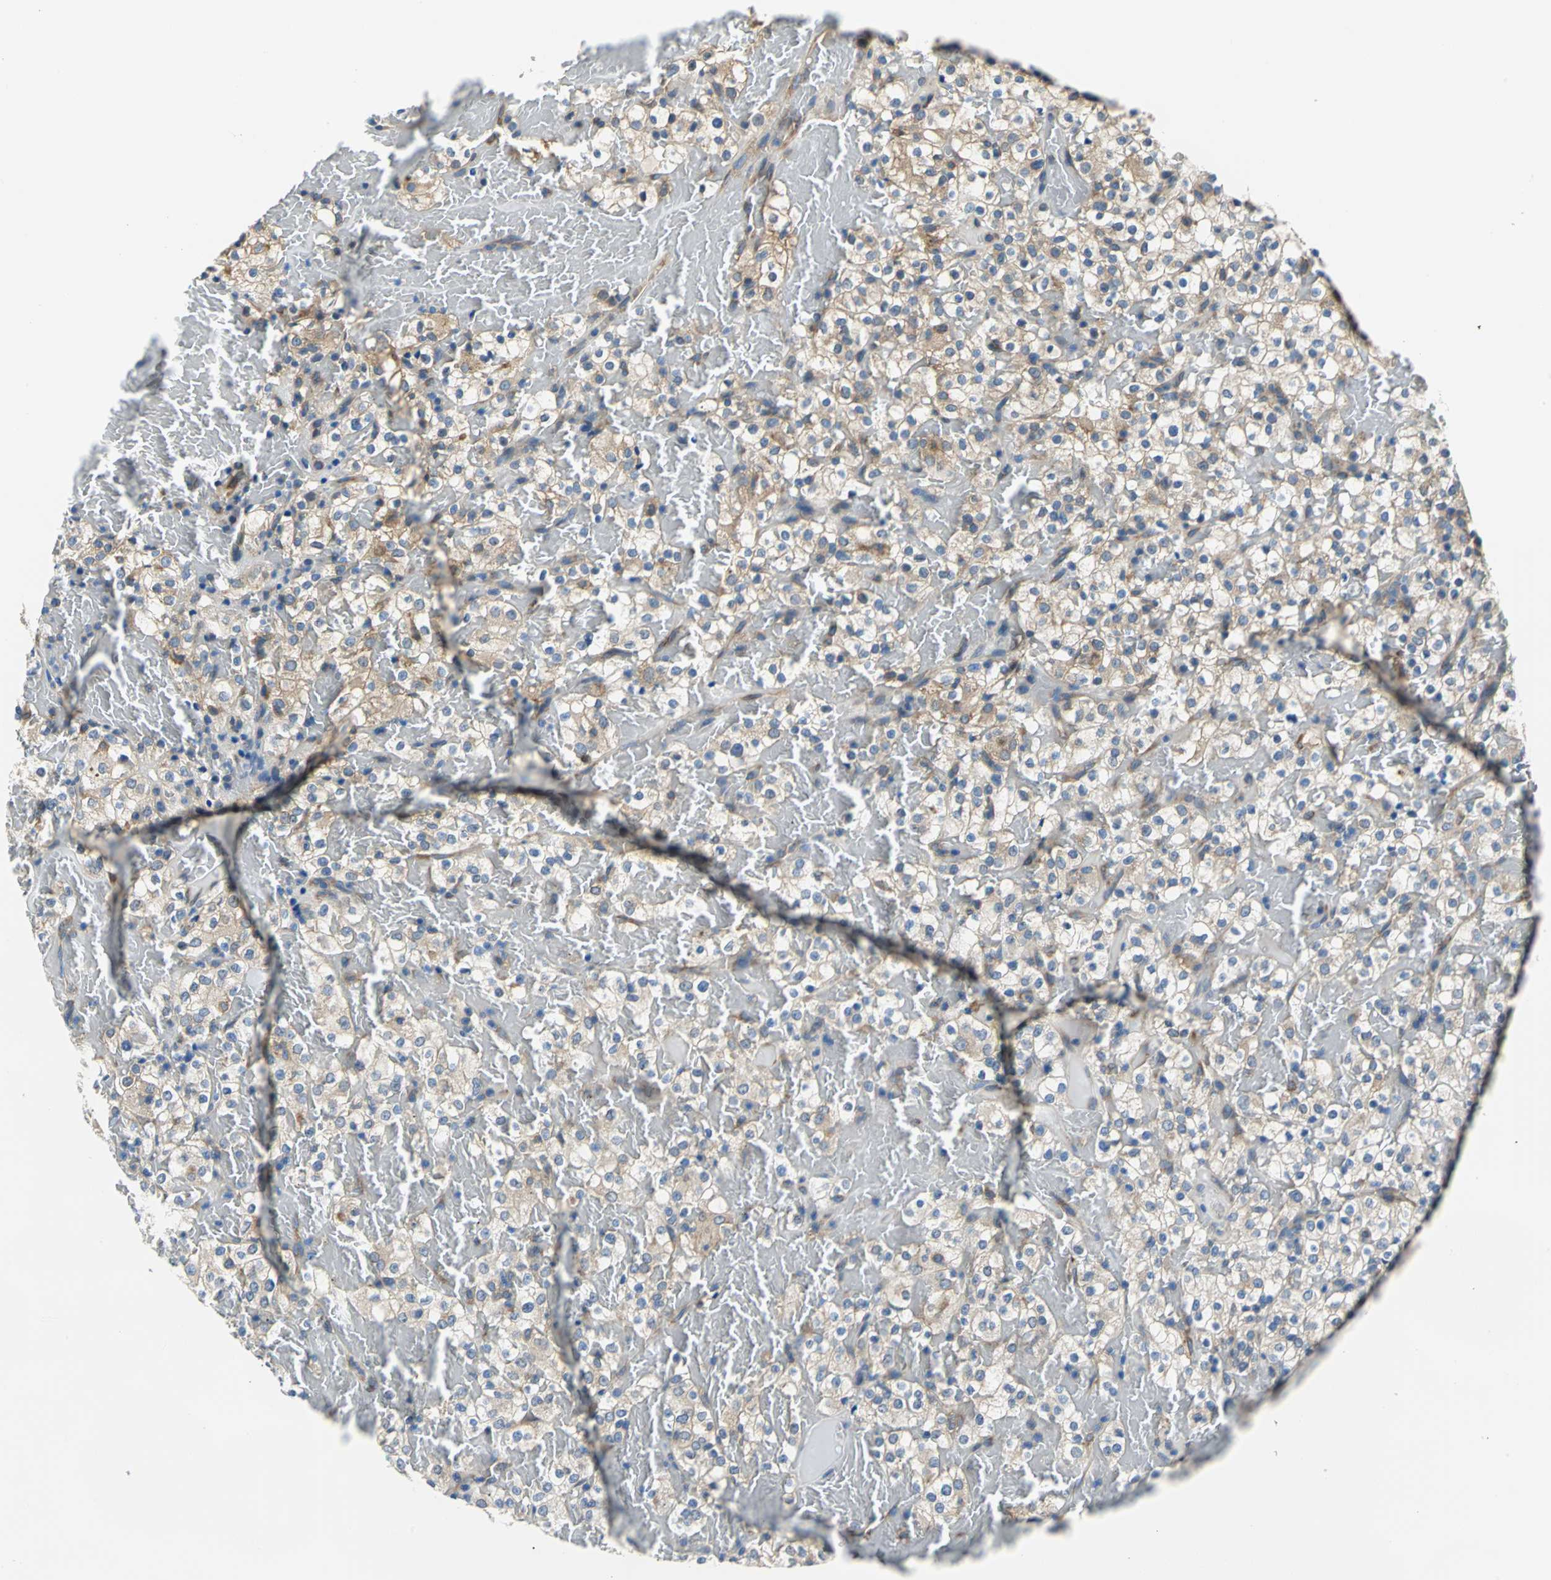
{"staining": {"intensity": "moderate", "quantity": "25%-75%", "location": "cytoplasmic/membranous"}, "tissue": "renal cancer", "cell_type": "Tumor cells", "image_type": "cancer", "snomed": [{"axis": "morphology", "description": "Normal tissue, NOS"}, {"axis": "morphology", "description": "Adenocarcinoma, NOS"}, {"axis": "topography", "description": "Kidney"}], "caption": "Immunohistochemical staining of renal cancer demonstrates medium levels of moderate cytoplasmic/membranous protein positivity in about 25%-75% of tumor cells.", "gene": "TRIM25", "patient": {"sex": "female", "age": 72}}